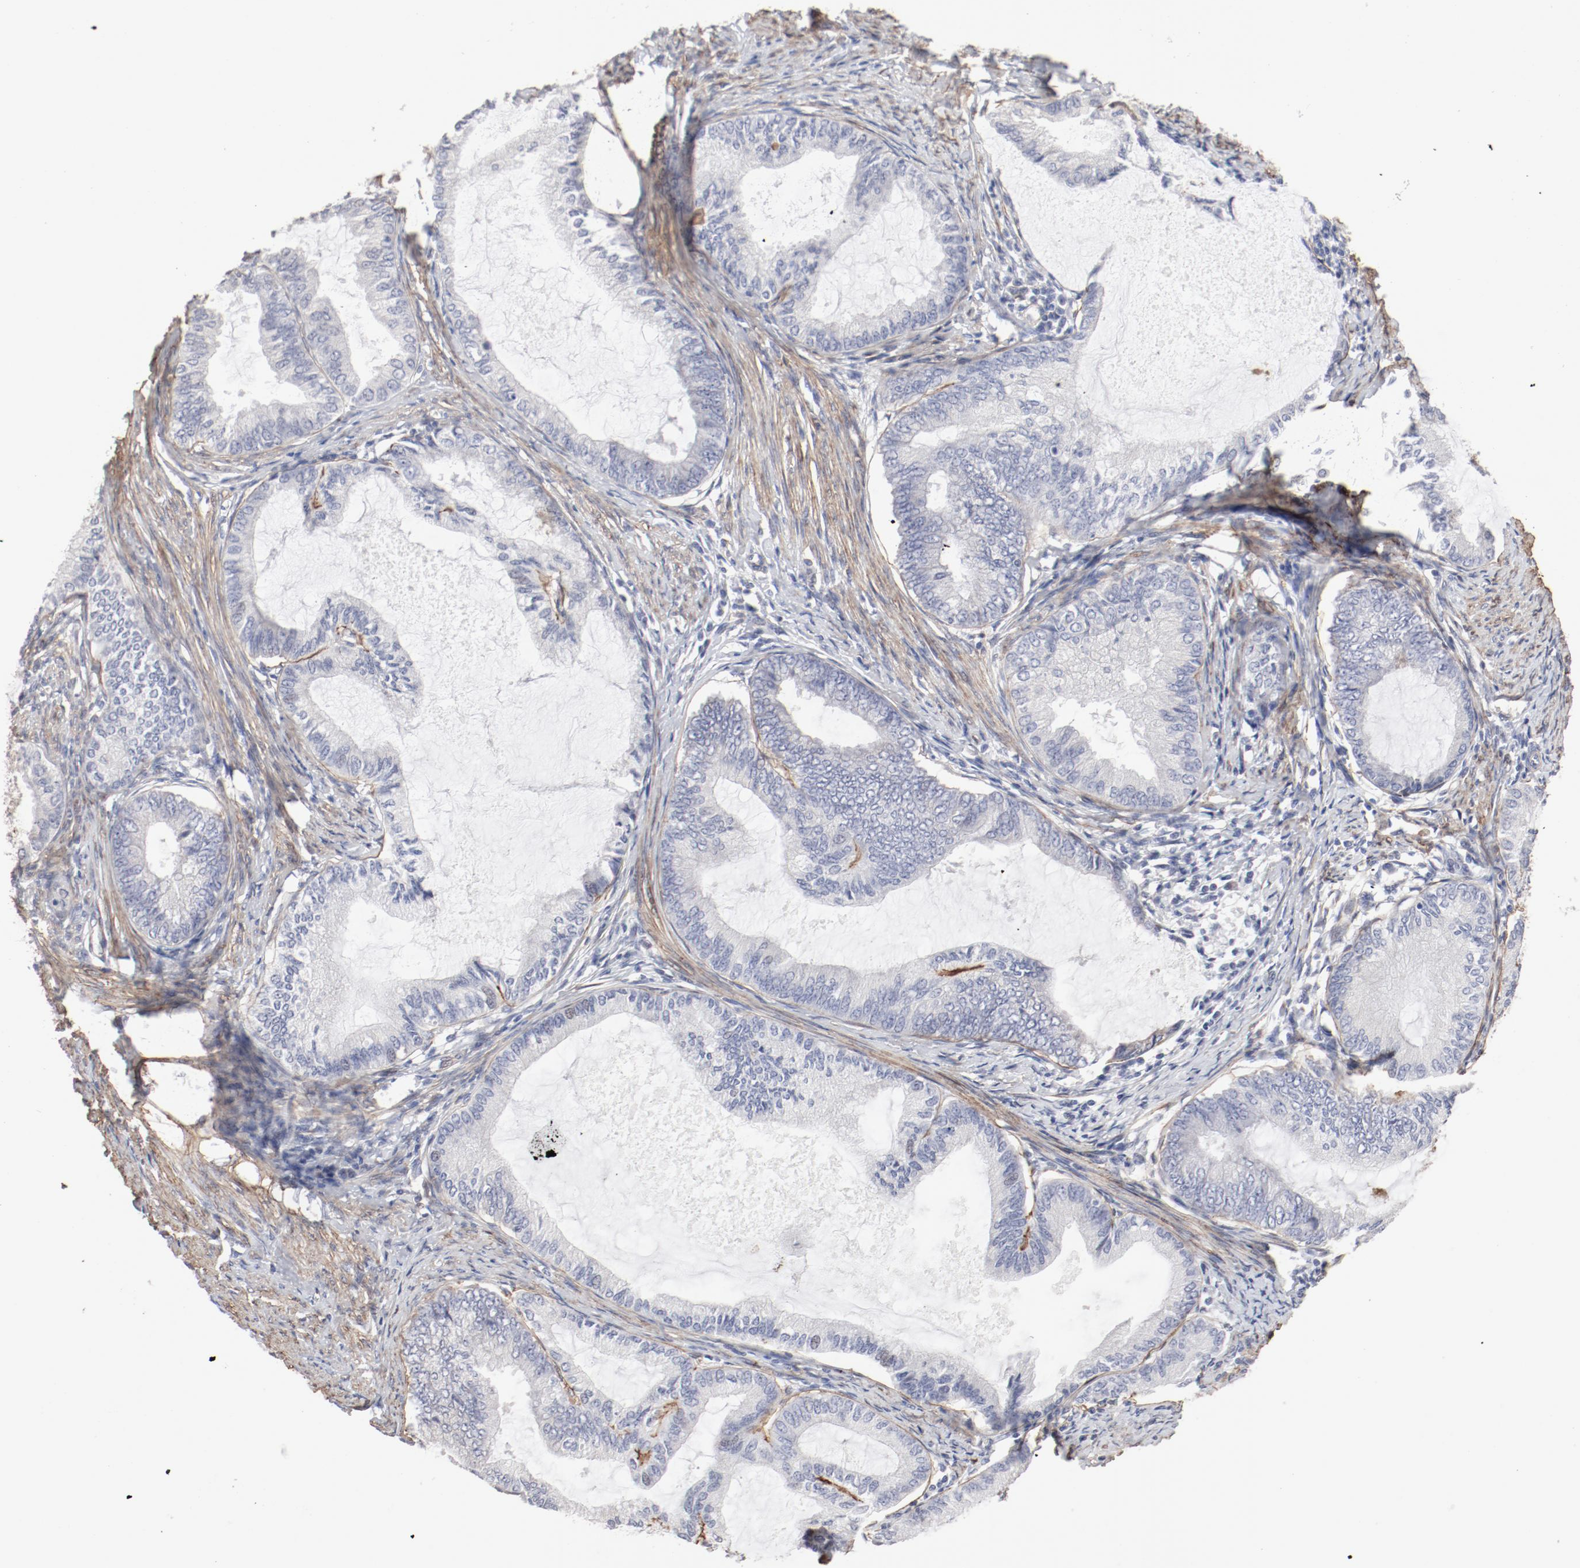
{"staining": {"intensity": "negative", "quantity": "none", "location": "none"}, "tissue": "endometrial cancer", "cell_type": "Tumor cells", "image_type": "cancer", "snomed": [{"axis": "morphology", "description": "Adenocarcinoma, NOS"}, {"axis": "topography", "description": "Endometrium"}], "caption": "Endometrial cancer stained for a protein using immunohistochemistry (IHC) shows no positivity tumor cells.", "gene": "MAGED4", "patient": {"sex": "female", "age": 86}}